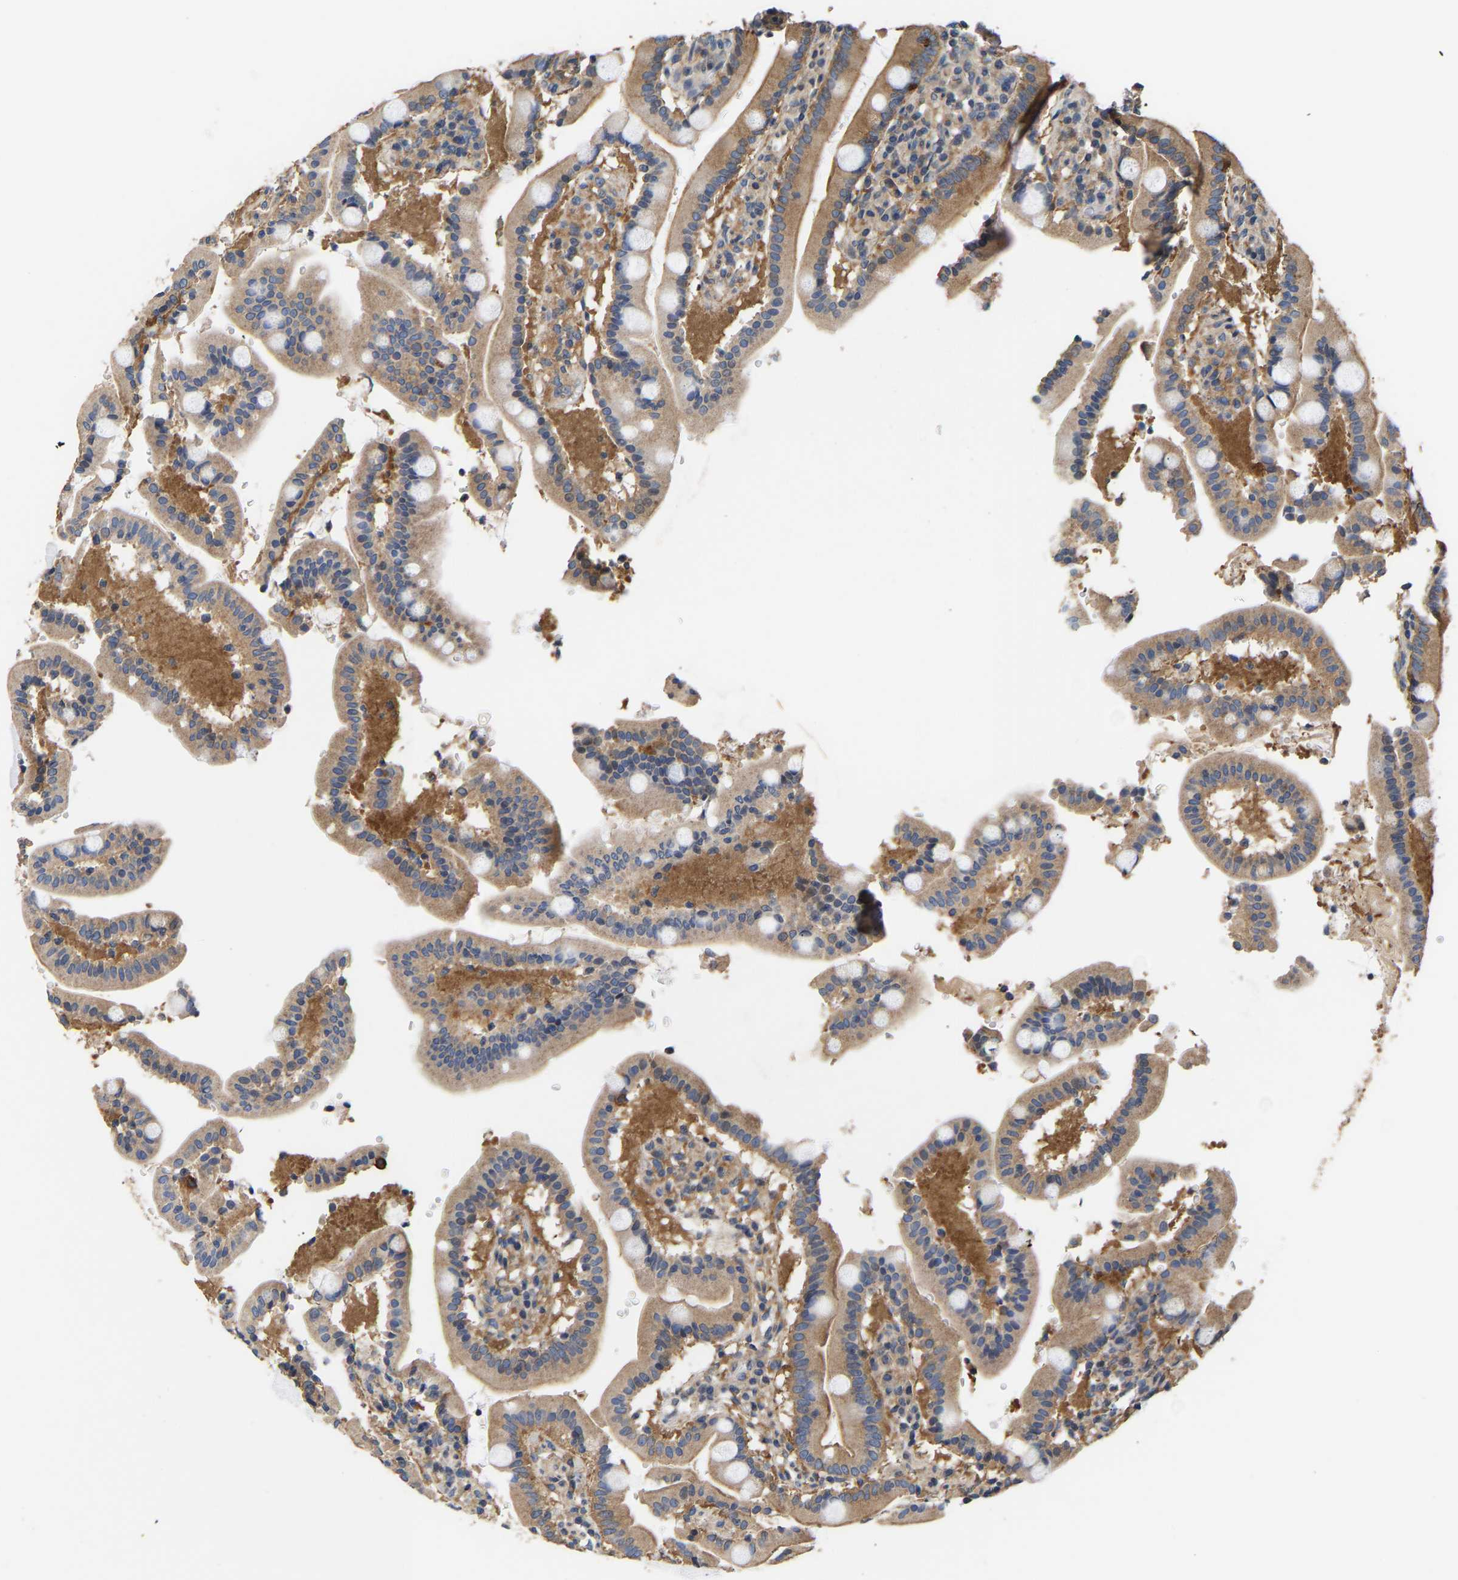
{"staining": {"intensity": "moderate", "quantity": ">75%", "location": "cytoplasmic/membranous"}, "tissue": "duodenum", "cell_type": "Glandular cells", "image_type": "normal", "snomed": [{"axis": "morphology", "description": "Normal tissue, NOS"}, {"axis": "topography", "description": "Small intestine, NOS"}], "caption": "Immunohistochemical staining of normal duodenum demonstrates >75% levels of moderate cytoplasmic/membranous protein positivity in approximately >75% of glandular cells.", "gene": "AIMP2", "patient": {"sex": "female", "age": 71}}